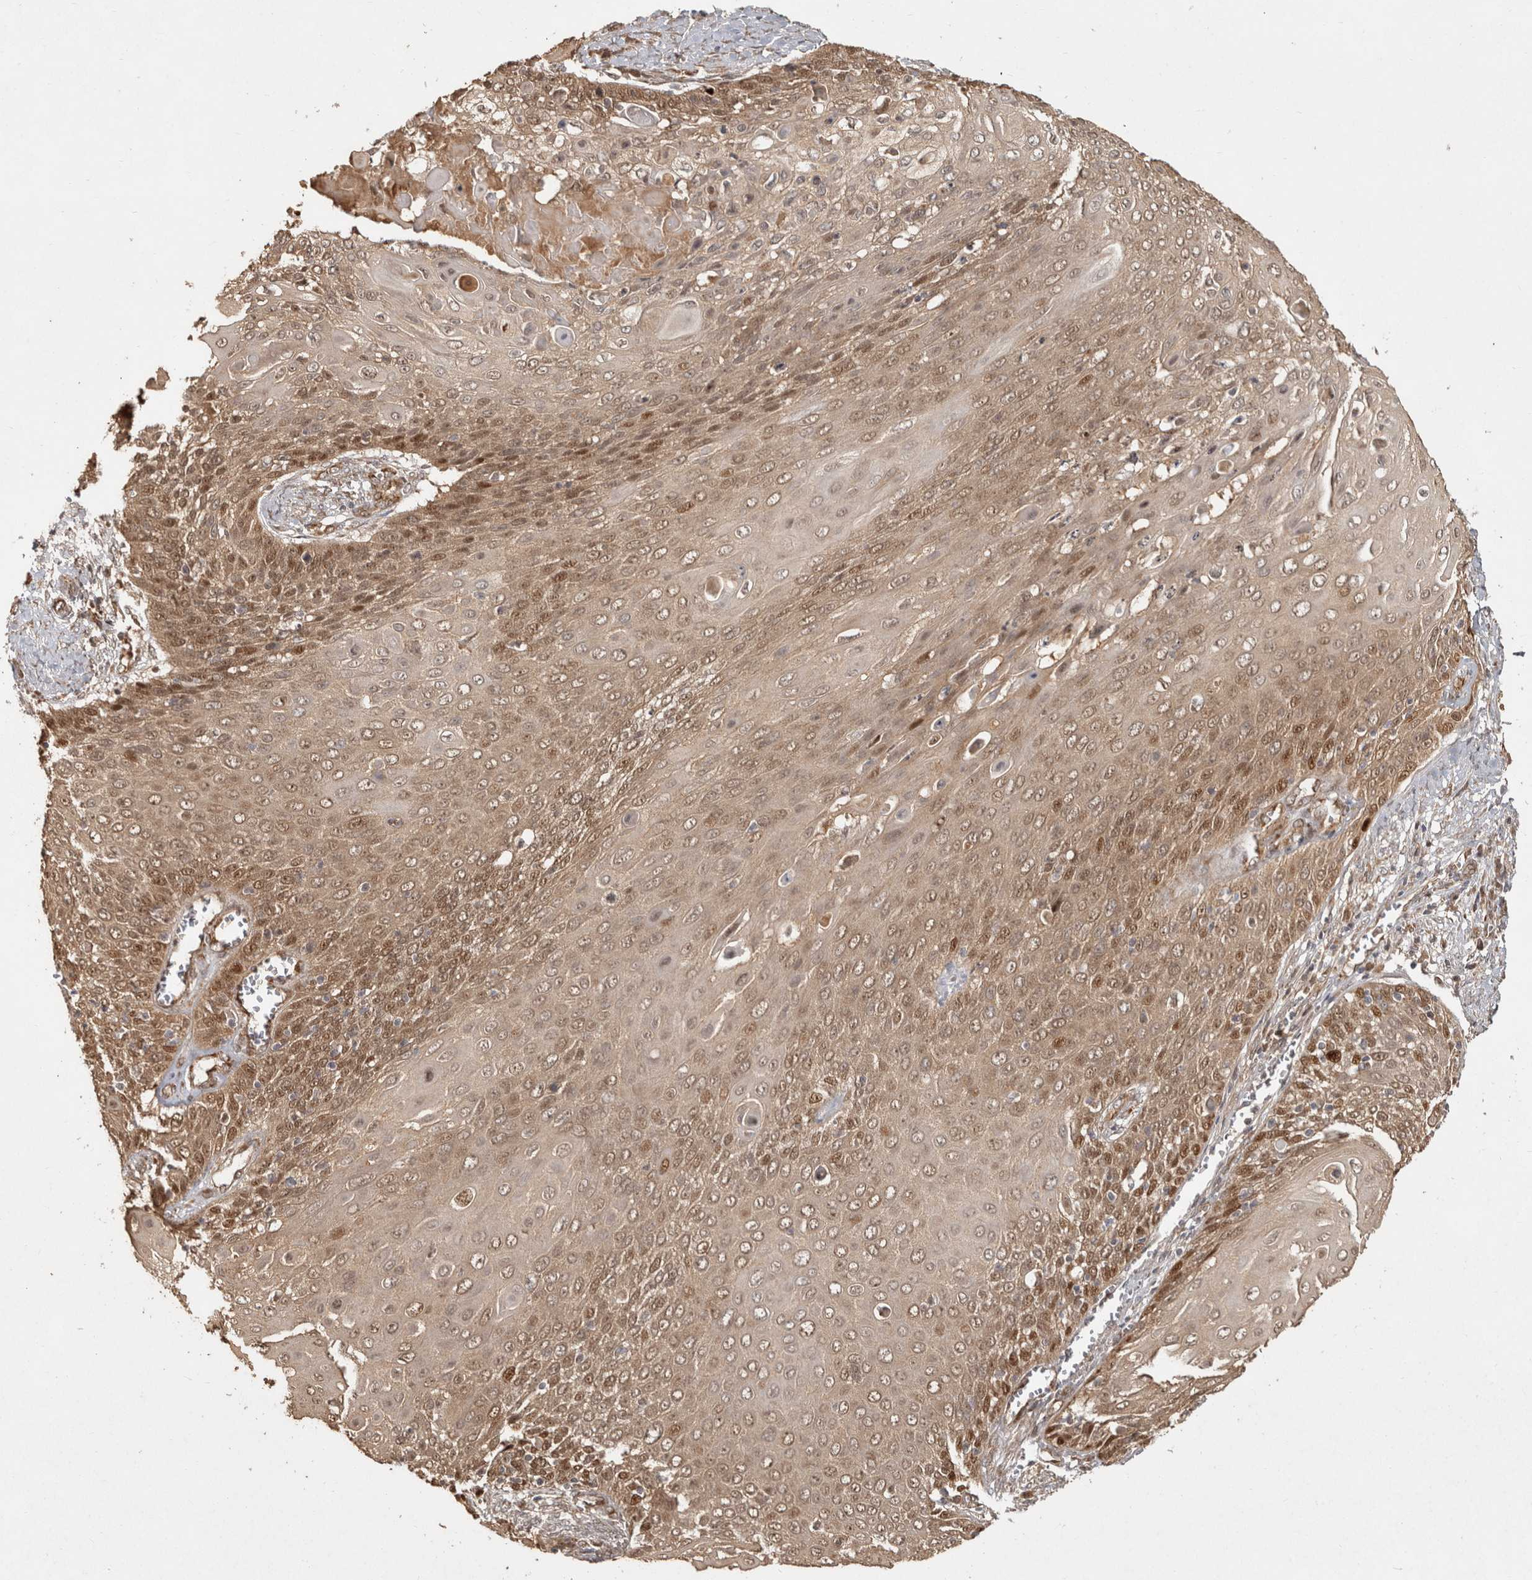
{"staining": {"intensity": "moderate", "quantity": ">75%", "location": "cytoplasmic/membranous,nuclear"}, "tissue": "cervical cancer", "cell_type": "Tumor cells", "image_type": "cancer", "snomed": [{"axis": "morphology", "description": "Squamous cell carcinoma, NOS"}, {"axis": "topography", "description": "Cervix"}], "caption": "Human cervical squamous cell carcinoma stained with a brown dye exhibits moderate cytoplasmic/membranous and nuclear positive staining in about >75% of tumor cells.", "gene": "CAMSAP2", "patient": {"sex": "female", "age": 39}}